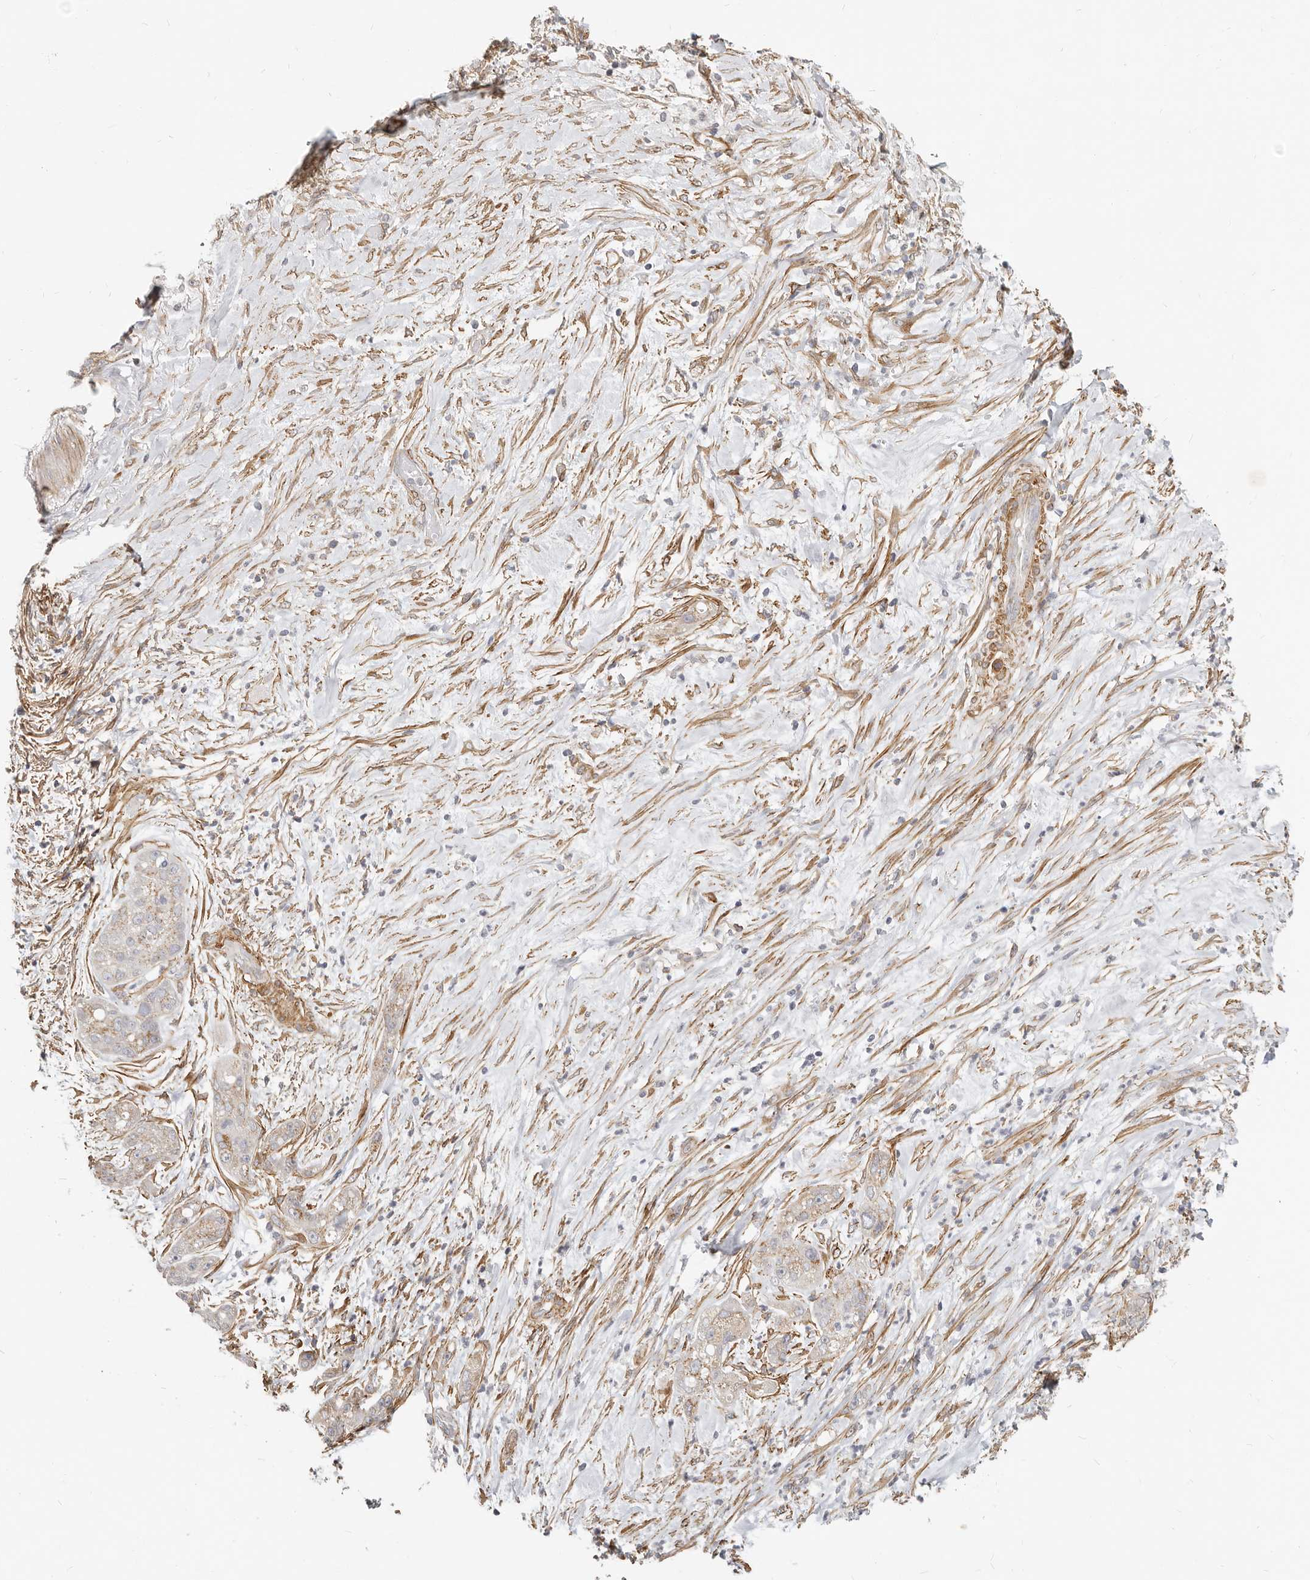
{"staining": {"intensity": "weak", "quantity": ">75%", "location": "cytoplasmic/membranous"}, "tissue": "pancreatic cancer", "cell_type": "Tumor cells", "image_type": "cancer", "snomed": [{"axis": "morphology", "description": "Adenocarcinoma, NOS"}, {"axis": "topography", "description": "Pancreas"}], "caption": "This is an image of immunohistochemistry (IHC) staining of adenocarcinoma (pancreatic), which shows weak positivity in the cytoplasmic/membranous of tumor cells.", "gene": "RABAC1", "patient": {"sex": "female", "age": 78}}